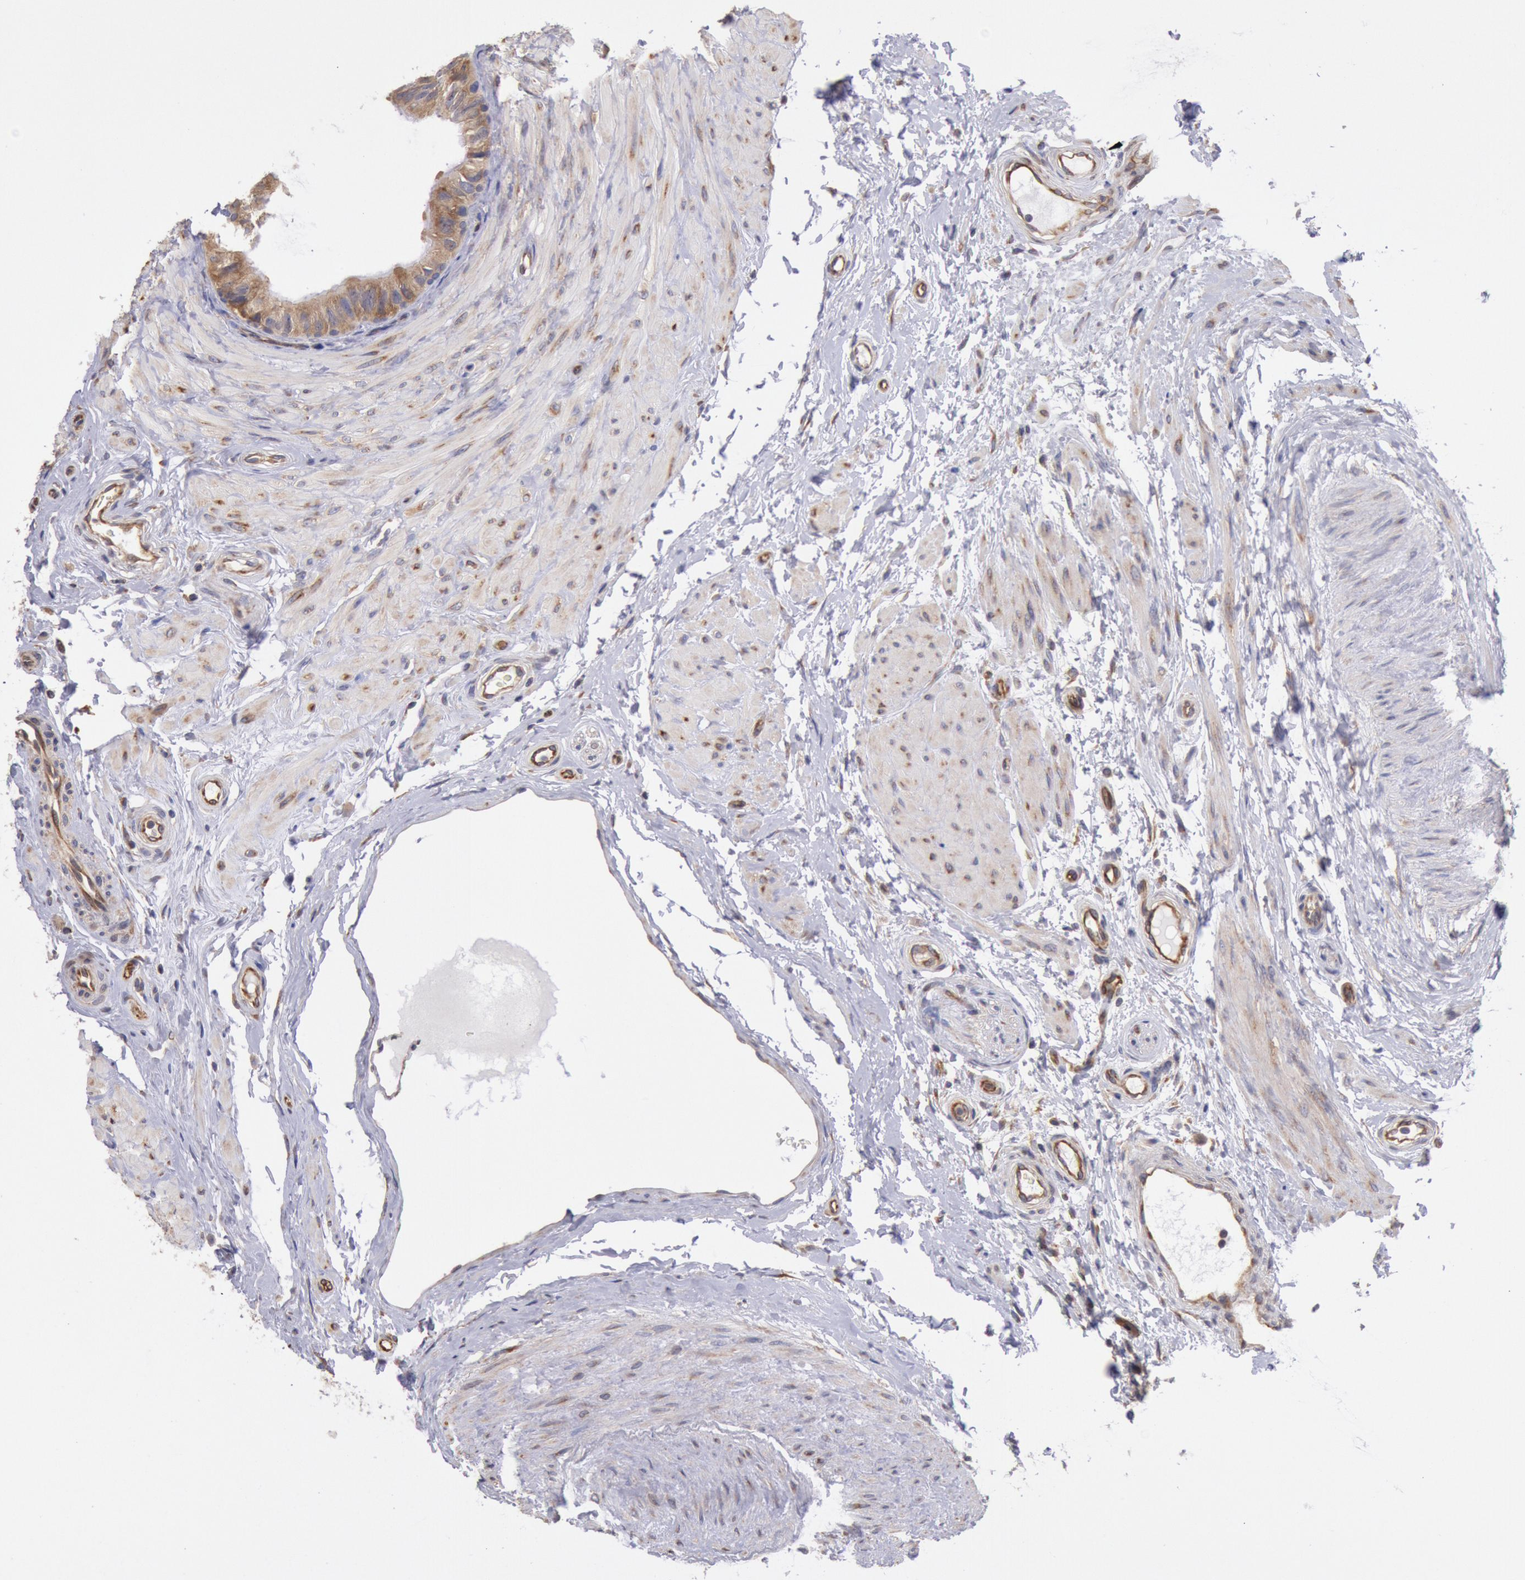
{"staining": {"intensity": "moderate", "quantity": ">75%", "location": "cytoplasmic/membranous"}, "tissue": "epididymis", "cell_type": "Glandular cells", "image_type": "normal", "snomed": [{"axis": "morphology", "description": "Normal tissue, NOS"}, {"axis": "topography", "description": "Epididymis"}], "caption": "Normal epididymis was stained to show a protein in brown. There is medium levels of moderate cytoplasmic/membranous expression in approximately >75% of glandular cells.", "gene": "DRG1", "patient": {"sex": "male", "age": 68}}